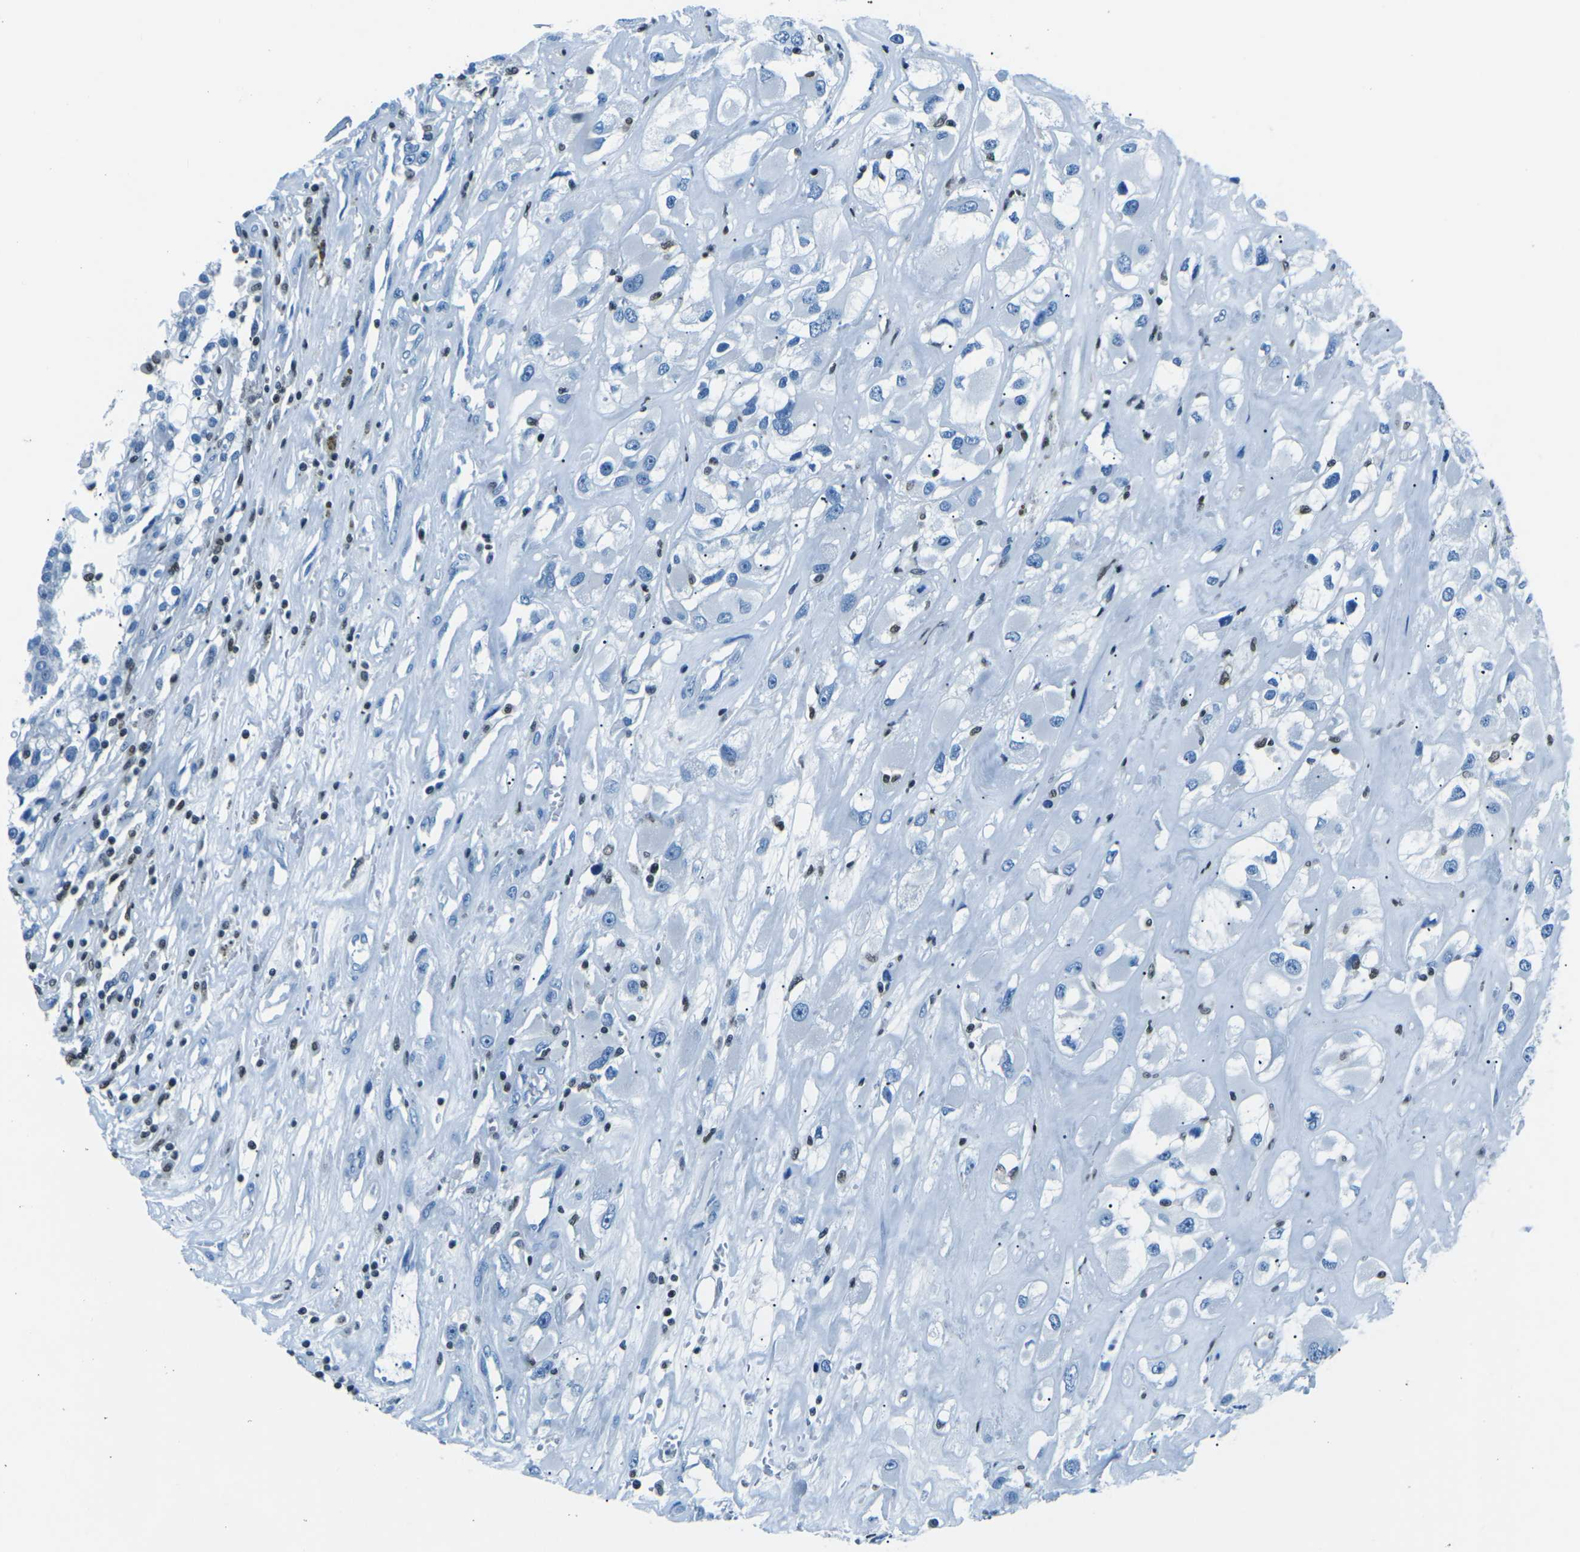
{"staining": {"intensity": "negative", "quantity": "none", "location": "none"}, "tissue": "renal cancer", "cell_type": "Tumor cells", "image_type": "cancer", "snomed": [{"axis": "morphology", "description": "Adenocarcinoma, NOS"}, {"axis": "topography", "description": "Kidney"}], "caption": "Human renal cancer stained for a protein using IHC reveals no staining in tumor cells.", "gene": "CELF2", "patient": {"sex": "female", "age": 52}}